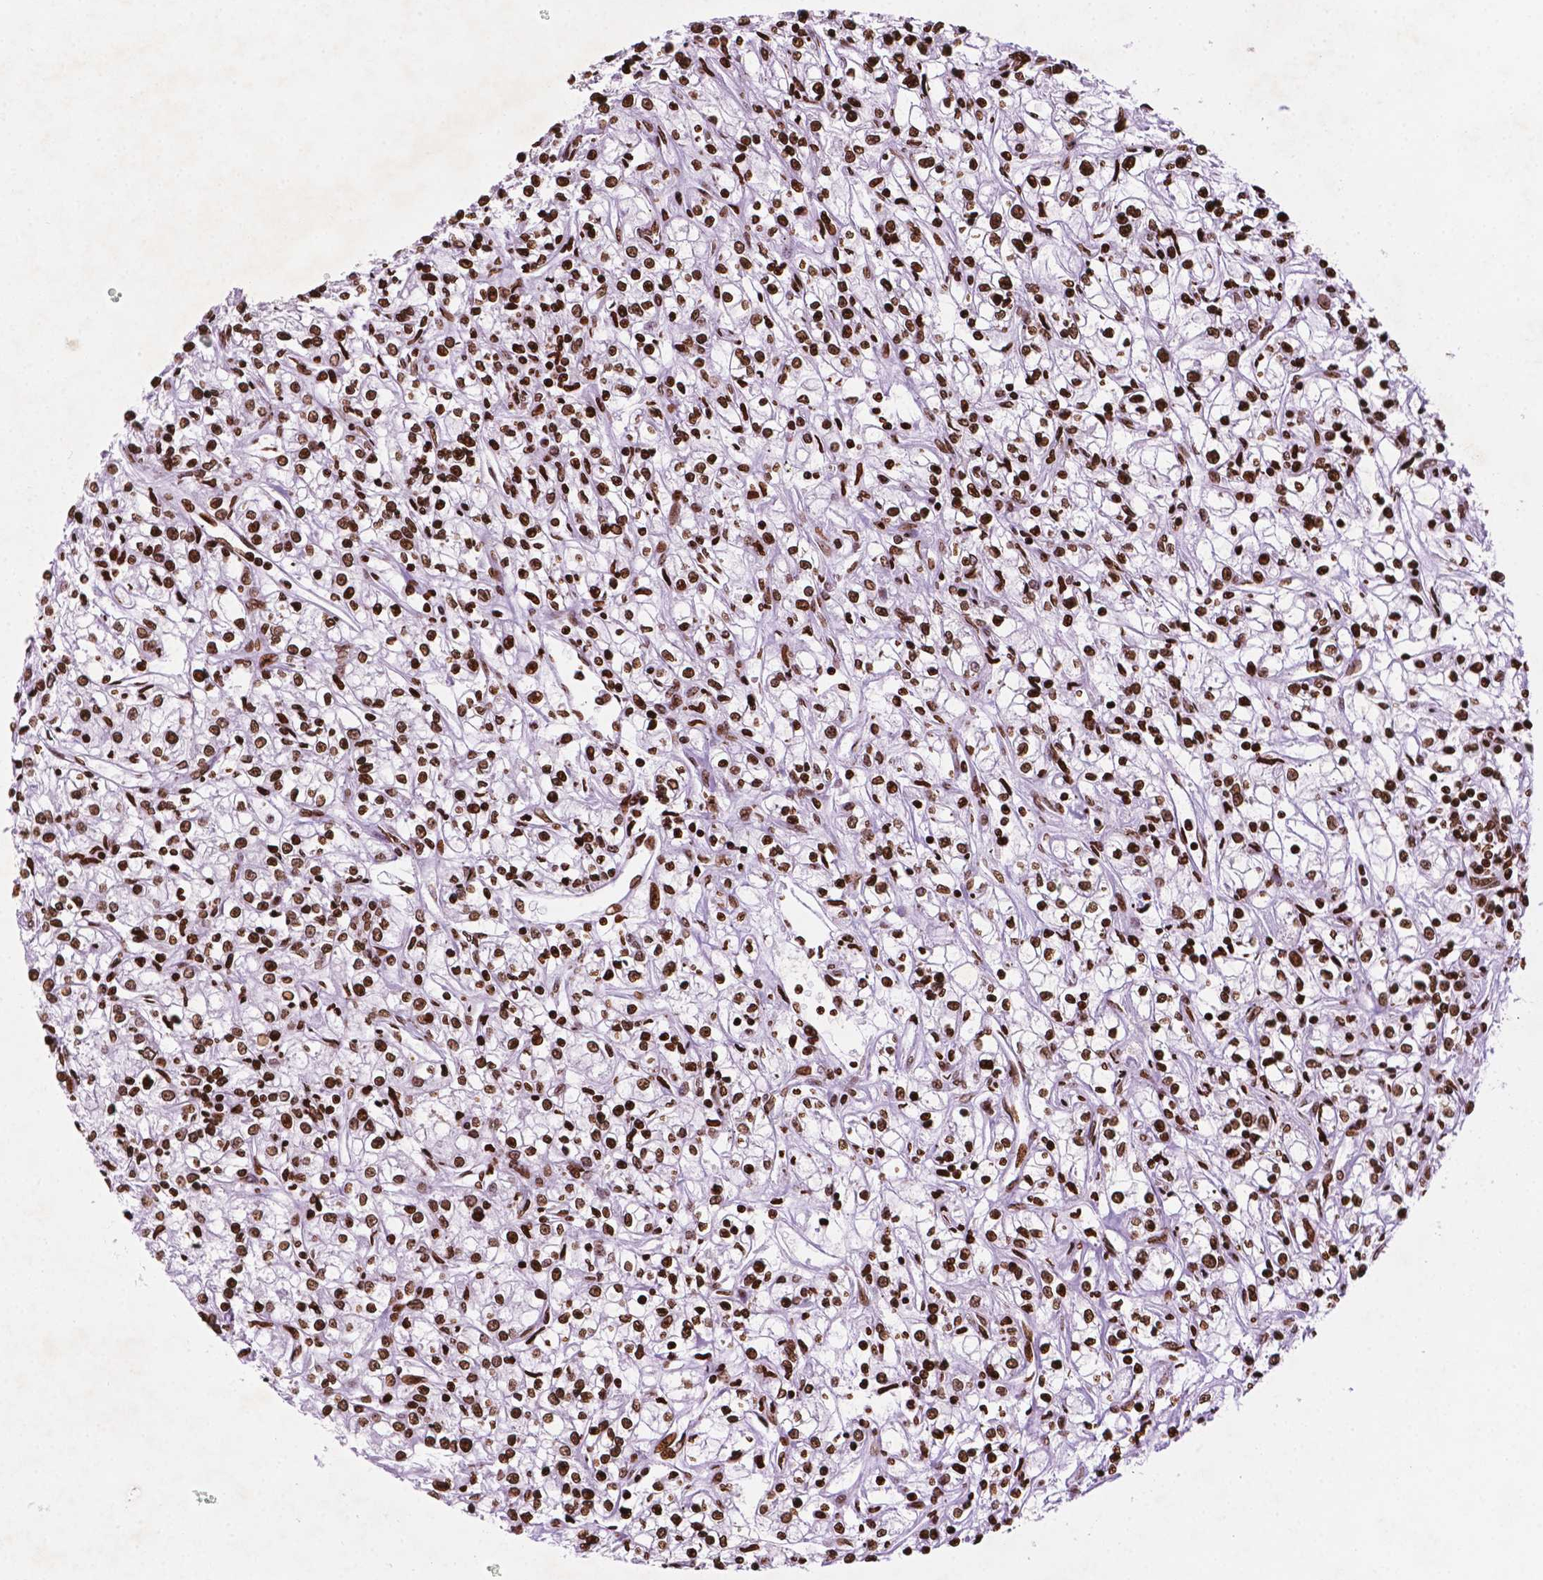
{"staining": {"intensity": "strong", "quantity": ">75%", "location": "nuclear"}, "tissue": "renal cancer", "cell_type": "Tumor cells", "image_type": "cancer", "snomed": [{"axis": "morphology", "description": "Adenocarcinoma, NOS"}, {"axis": "topography", "description": "Kidney"}], "caption": "Protein analysis of renal cancer (adenocarcinoma) tissue shows strong nuclear staining in about >75% of tumor cells.", "gene": "TMEM250", "patient": {"sex": "female", "age": 59}}